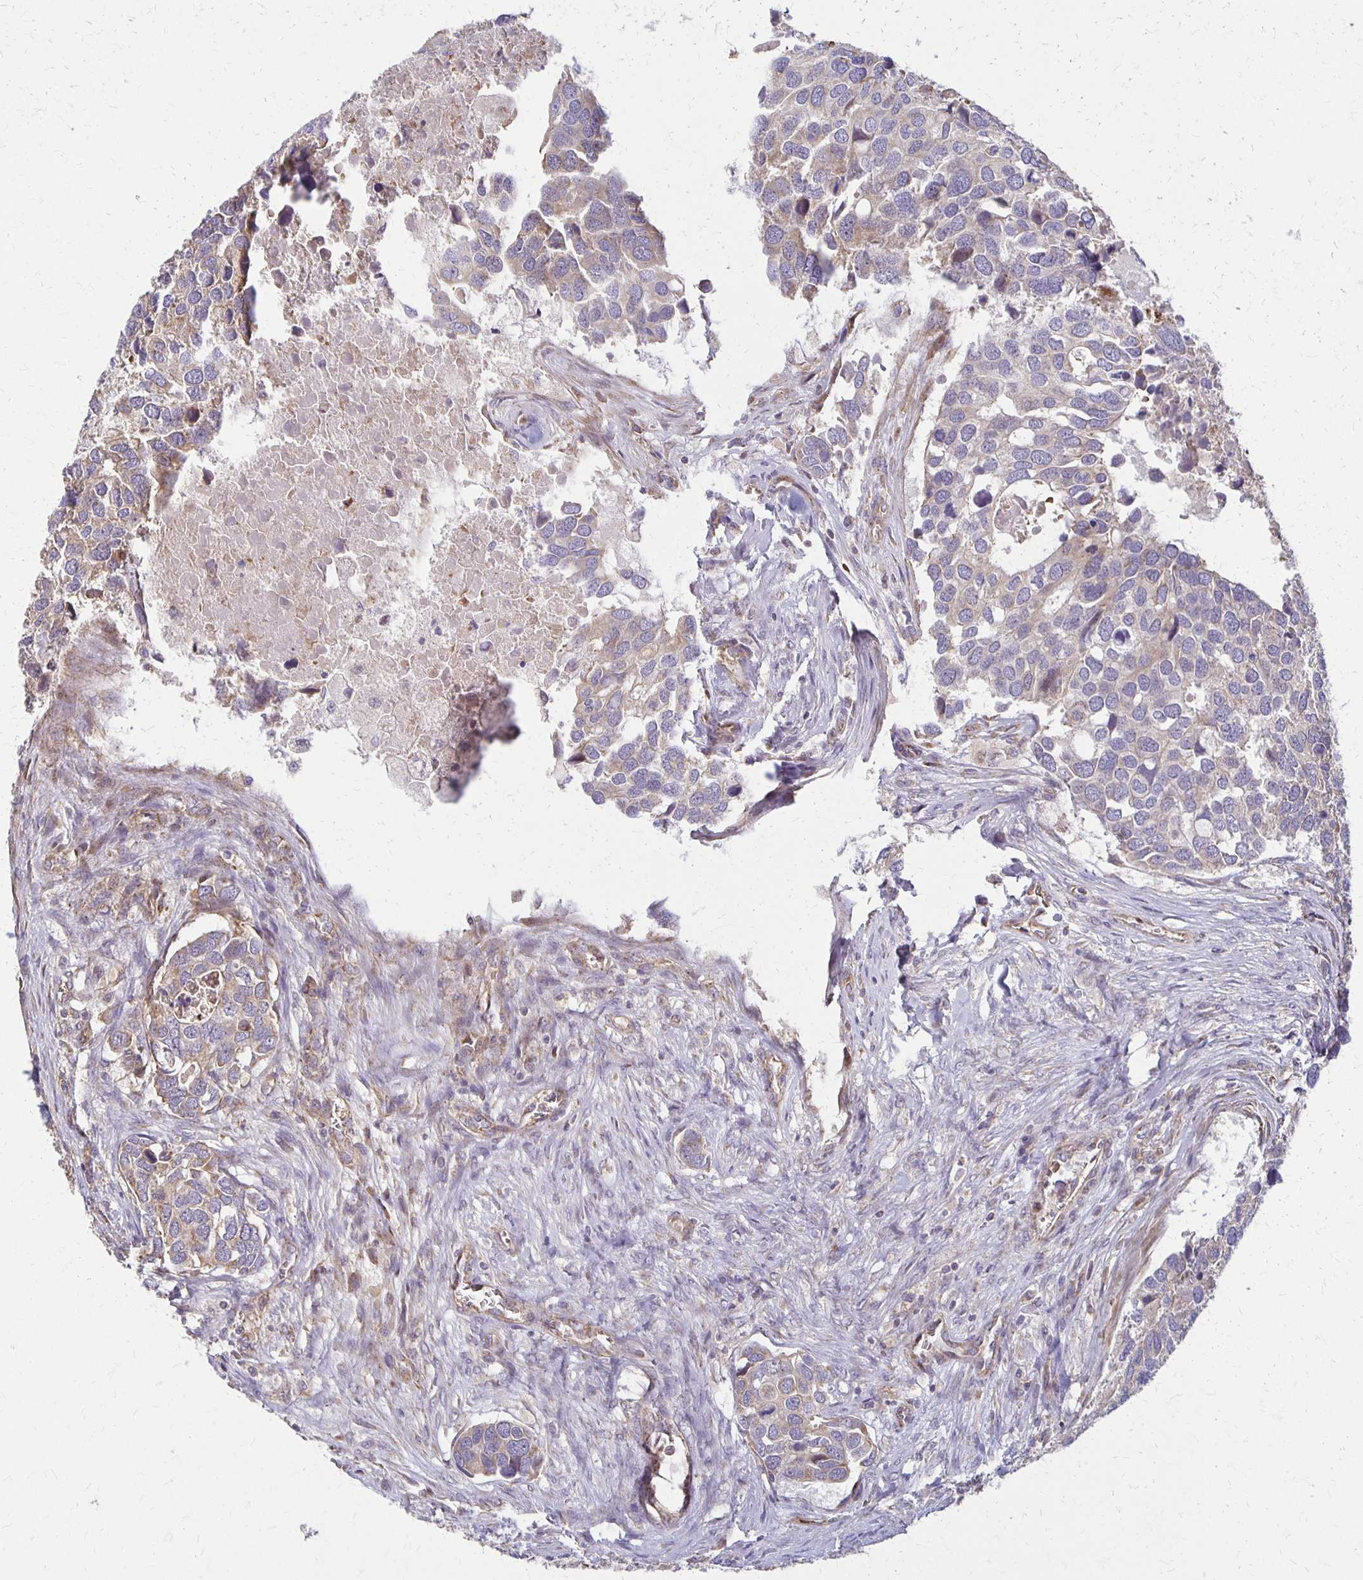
{"staining": {"intensity": "weak", "quantity": "25%-75%", "location": "cytoplasmic/membranous"}, "tissue": "breast cancer", "cell_type": "Tumor cells", "image_type": "cancer", "snomed": [{"axis": "morphology", "description": "Duct carcinoma"}, {"axis": "topography", "description": "Breast"}], "caption": "High-power microscopy captured an immunohistochemistry image of breast cancer (intraductal carcinoma), revealing weak cytoplasmic/membranous staining in about 25%-75% of tumor cells. Nuclei are stained in blue.", "gene": "EIF4EBP2", "patient": {"sex": "female", "age": 83}}